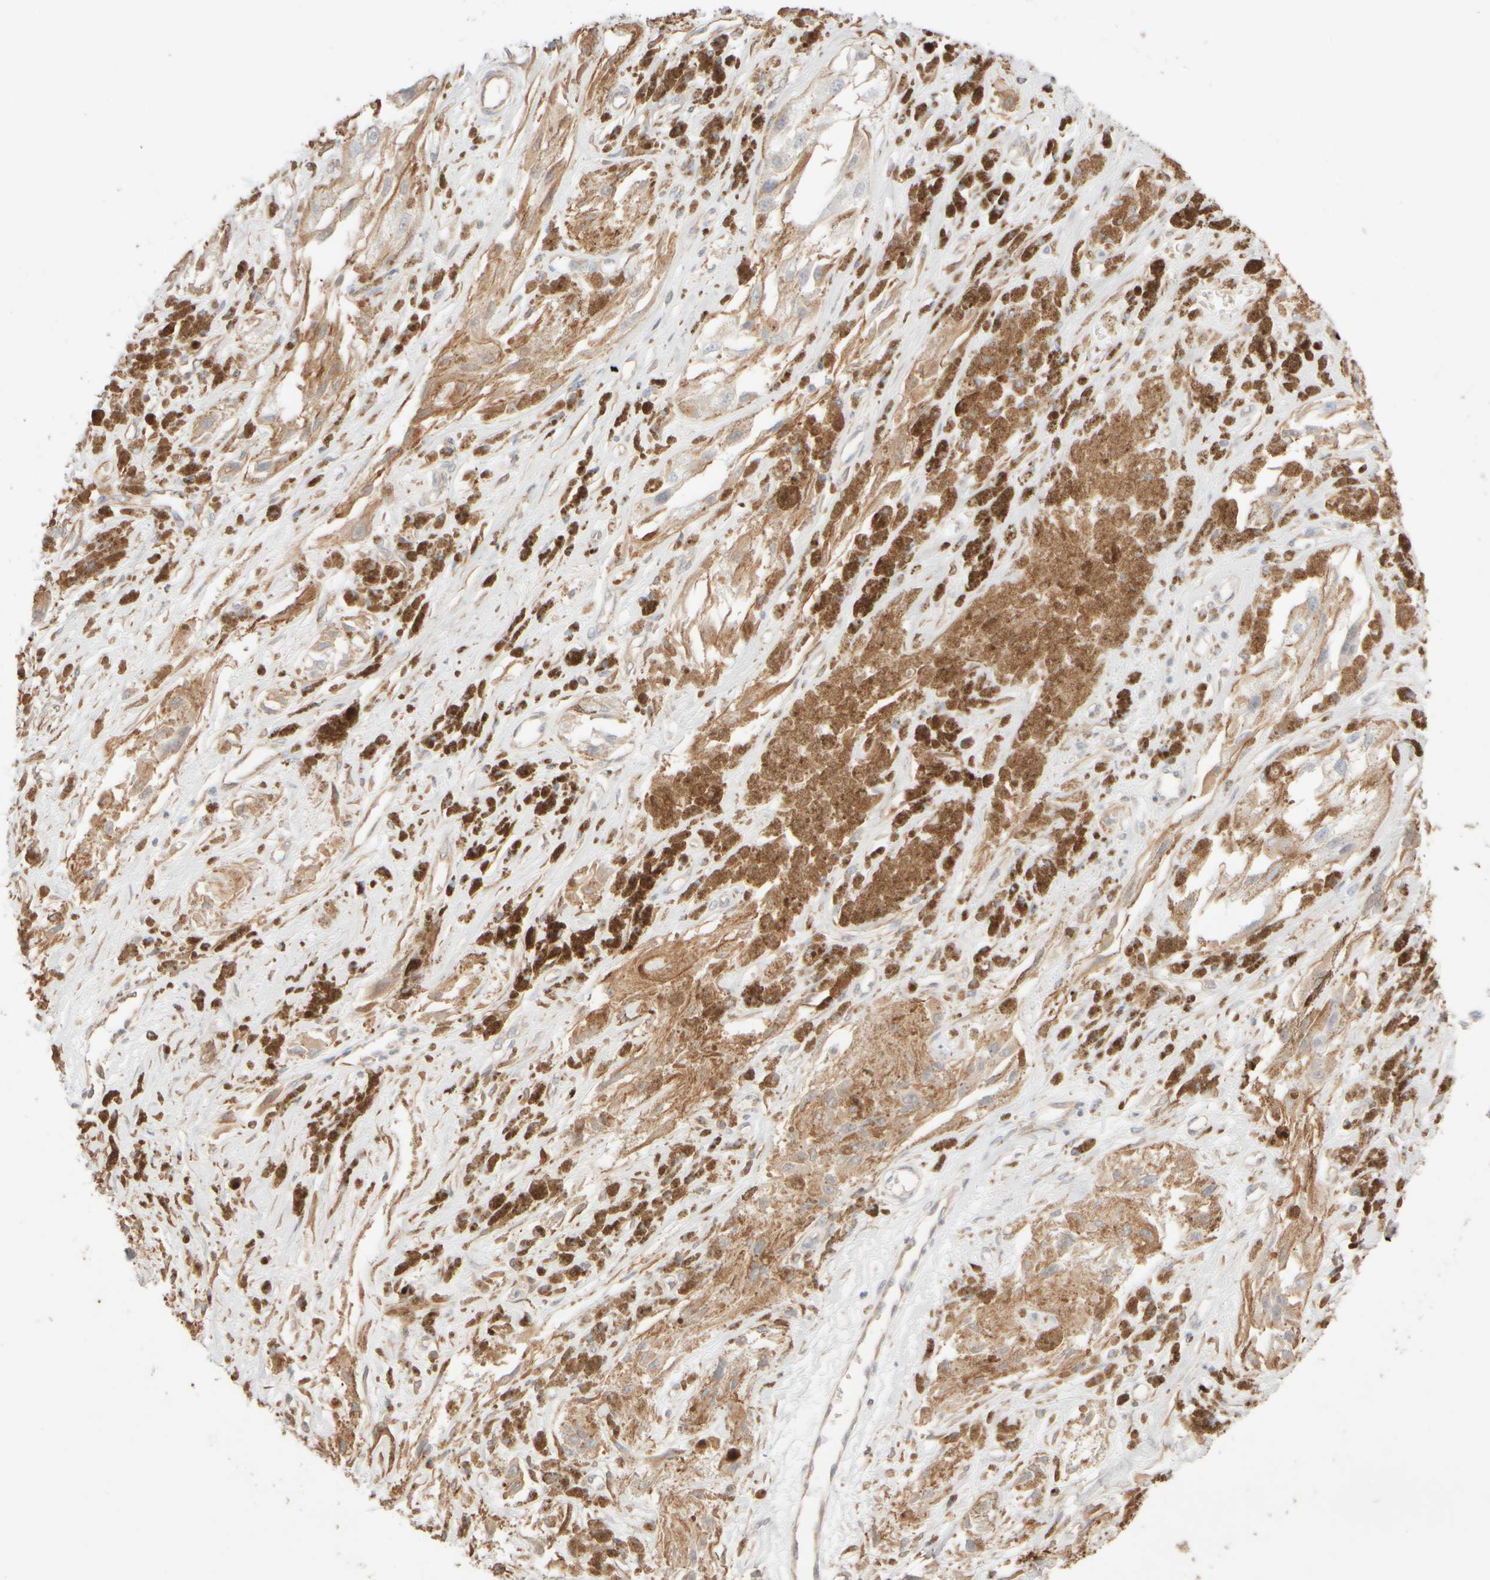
{"staining": {"intensity": "moderate", "quantity": ">75%", "location": "cytoplasmic/membranous"}, "tissue": "melanoma", "cell_type": "Tumor cells", "image_type": "cancer", "snomed": [{"axis": "morphology", "description": "Malignant melanoma, NOS"}, {"axis": "topography", "description": "Skin"}], "caption": "Malignant melanoma stained with a brown dye demonstrates moderate cytoplasmic/membranous positive positivity in about >75% of tumor cells.", "gene": "KRT15", "patient": {"sex": "male", "age": 88}}